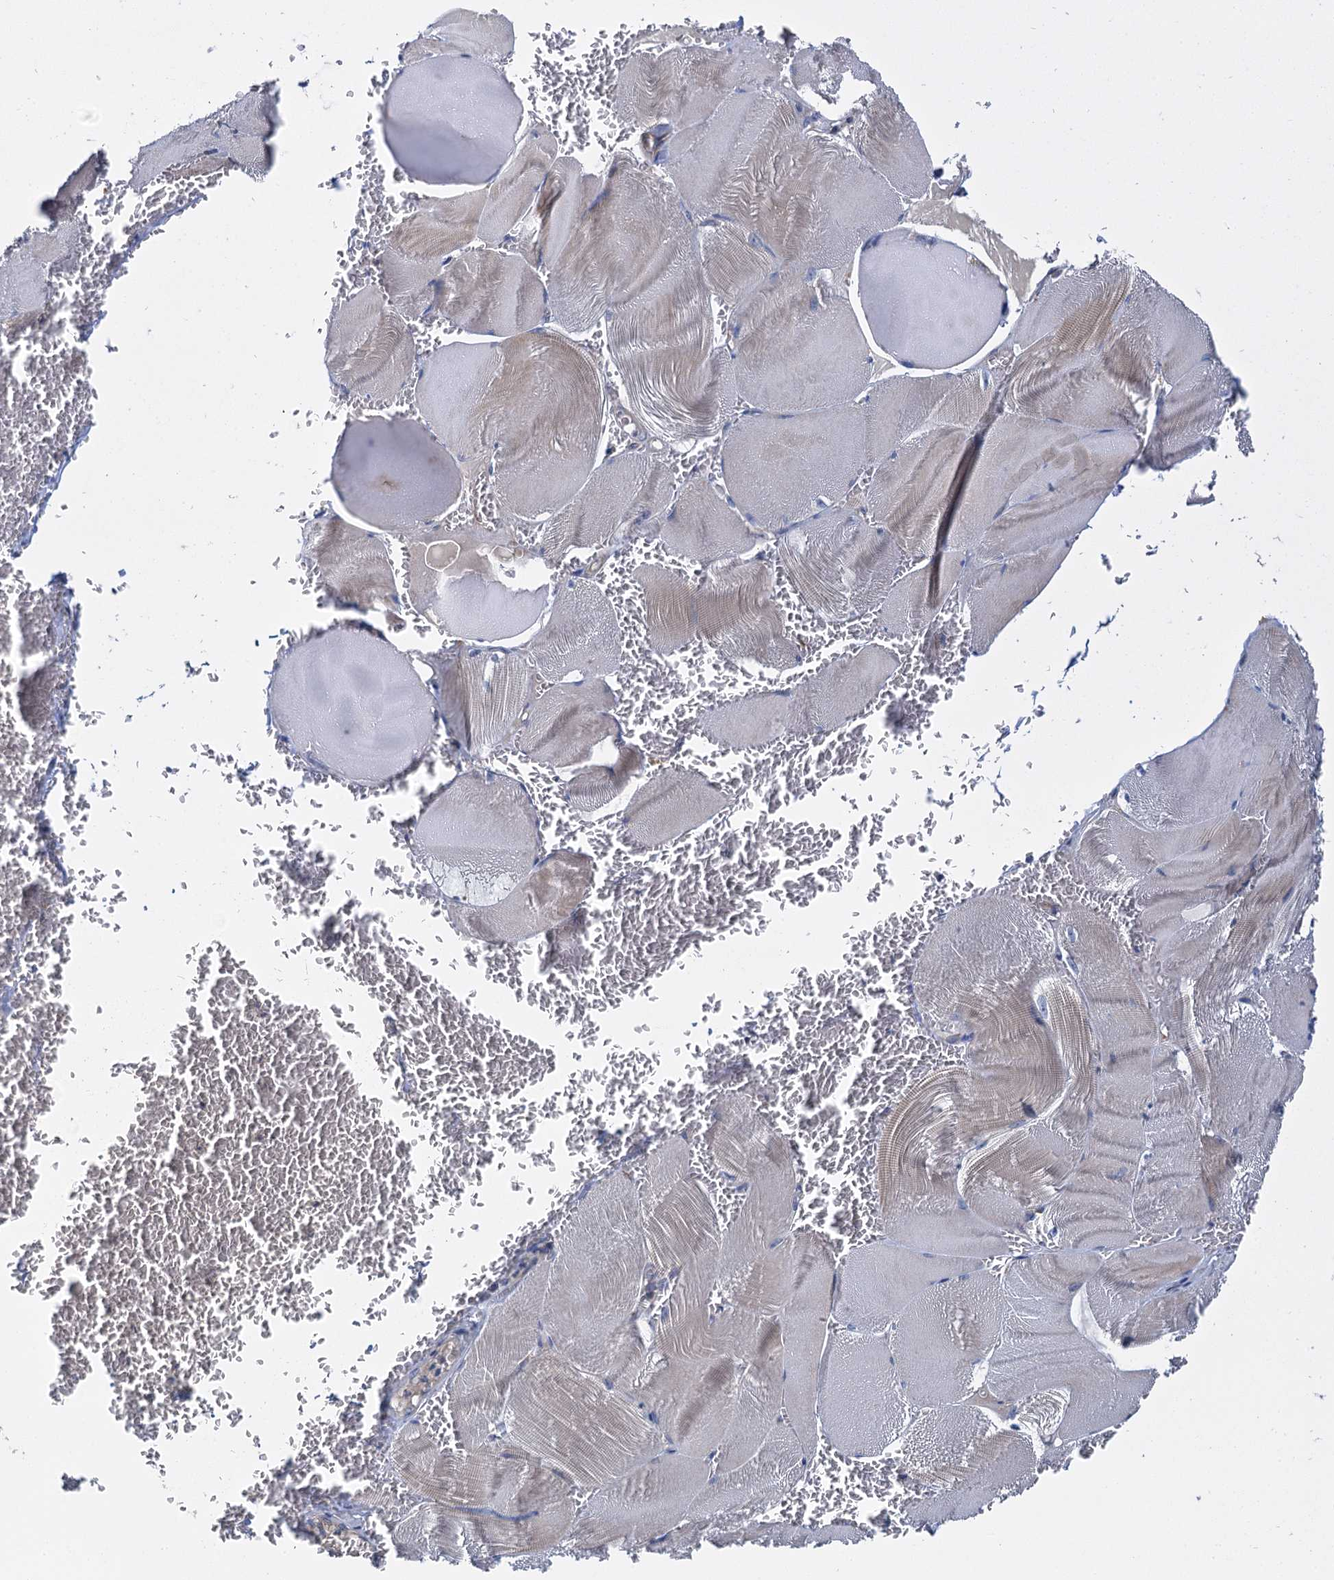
{"staining": {"intensity": "weak", "quantity": "<25%", "location": "cytoplasmic/membranous"}, "tissue": "skeletal muscle", "cell_type": "Myocytes", "image_type": "normal", "snomed": [{"axis": "morphology", "description": "Normal tissue, NOS"}, {"axis": "morphology", "description": "Basal cell carcinoma"}, {"axis": "topography", "description": "Skeletal muscle"}], "caption": "Micrograph shows no significant protein positivity in myocytes of normal skeletal muscle.", "gene": "NKAPD1", "patient": {"sex": "female", "age": 64}}